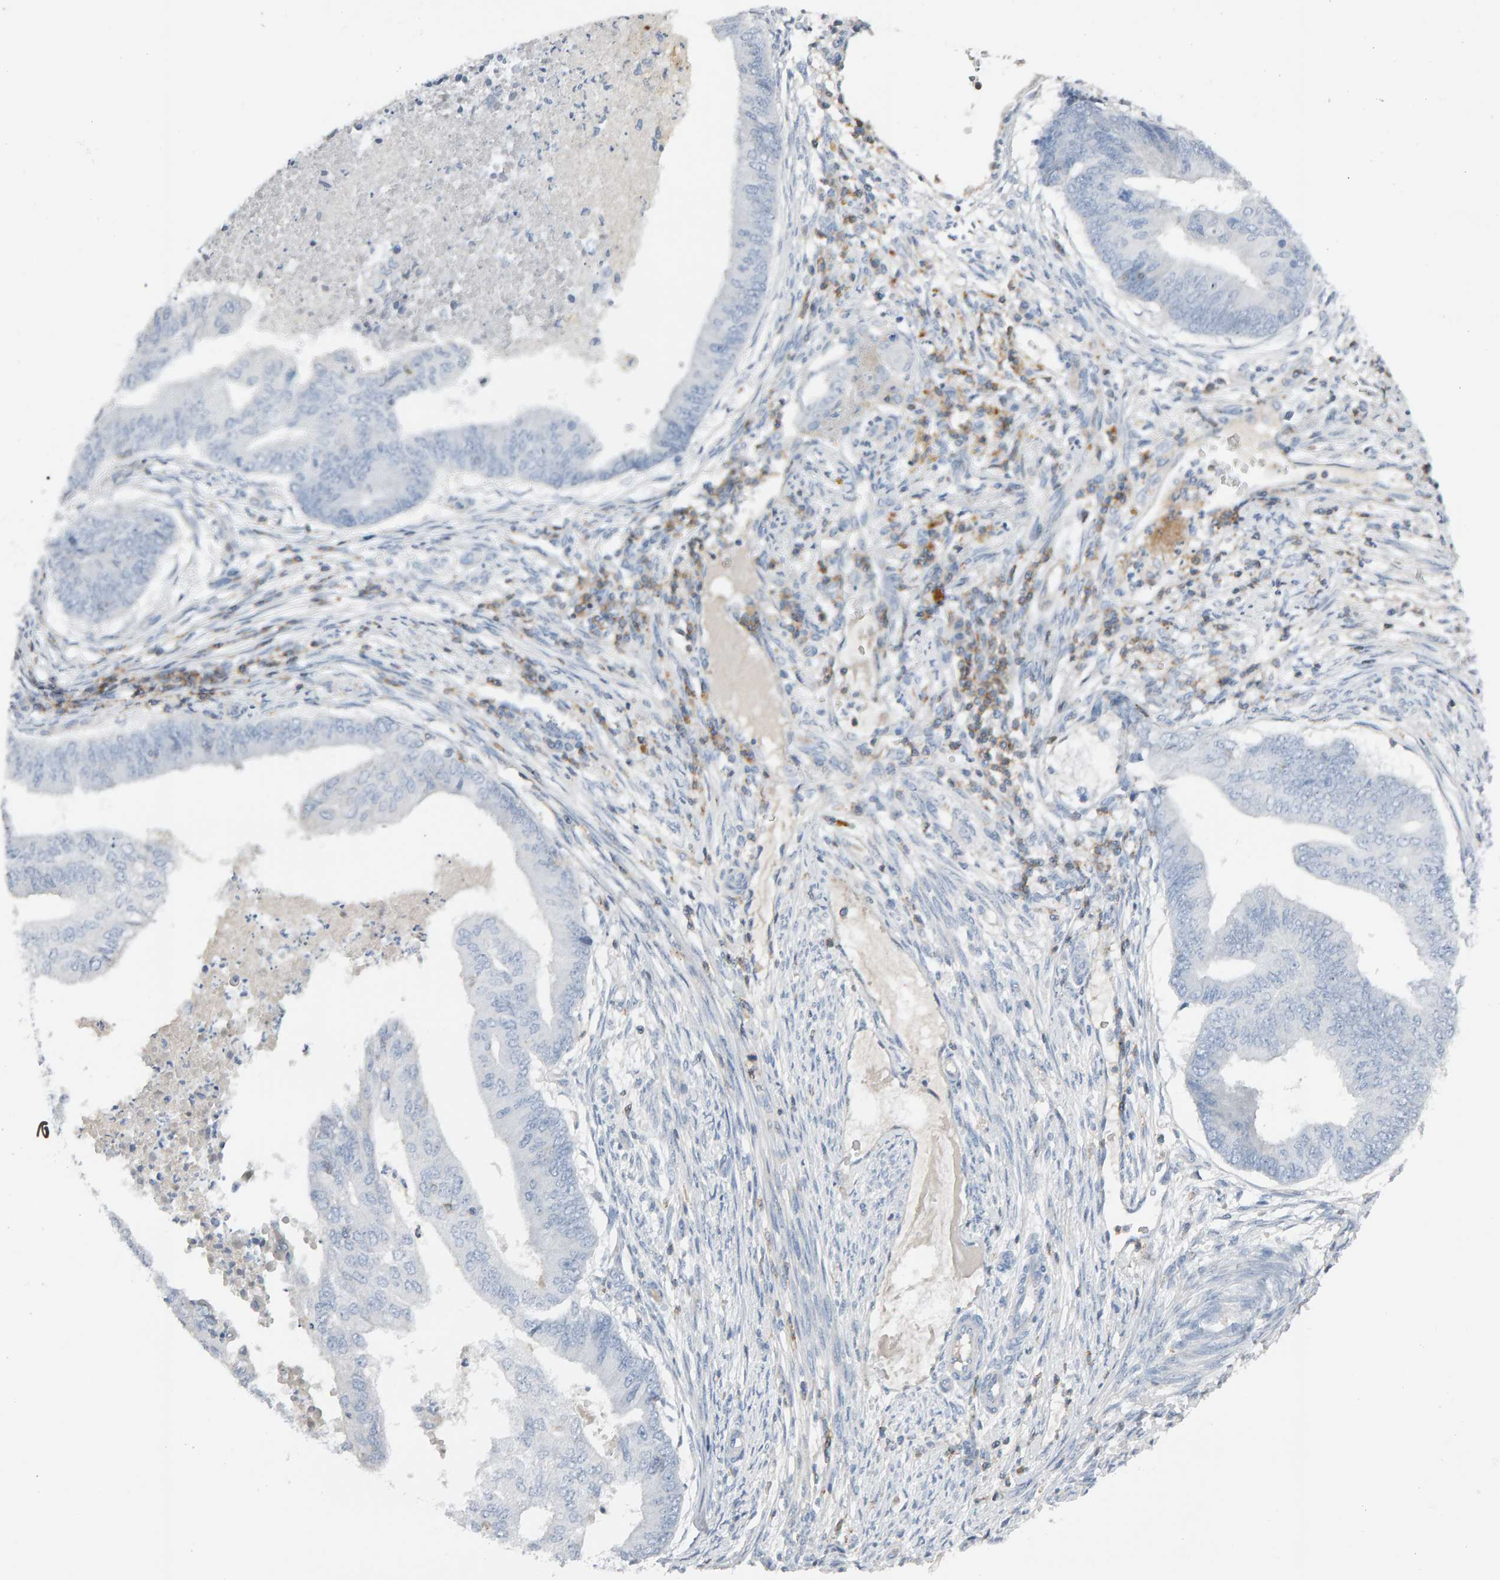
{"staining": {"intensity": "negative", "quantity": "none", "location": "none"}, "tissue": "endometrial cancer", "cell_type": "Tumor cells", "image_type": "cancer", "snomed": [{"axis": "morphology", "description": "Polyp, NOS"}, {"axis": "morphology", "description": "Adenocarcinoma, NOS"}, {"axis": "morphology", "description": "Adenoma, NOS"}, {"axis": "topography", "description": "Endometrium"}], "caption": "A micrograph of endometrial cancer stained for a protein shows no brown staining in tumor cells.", "gene": "FYN", "patient": {"sex": "female", "age": 79}}